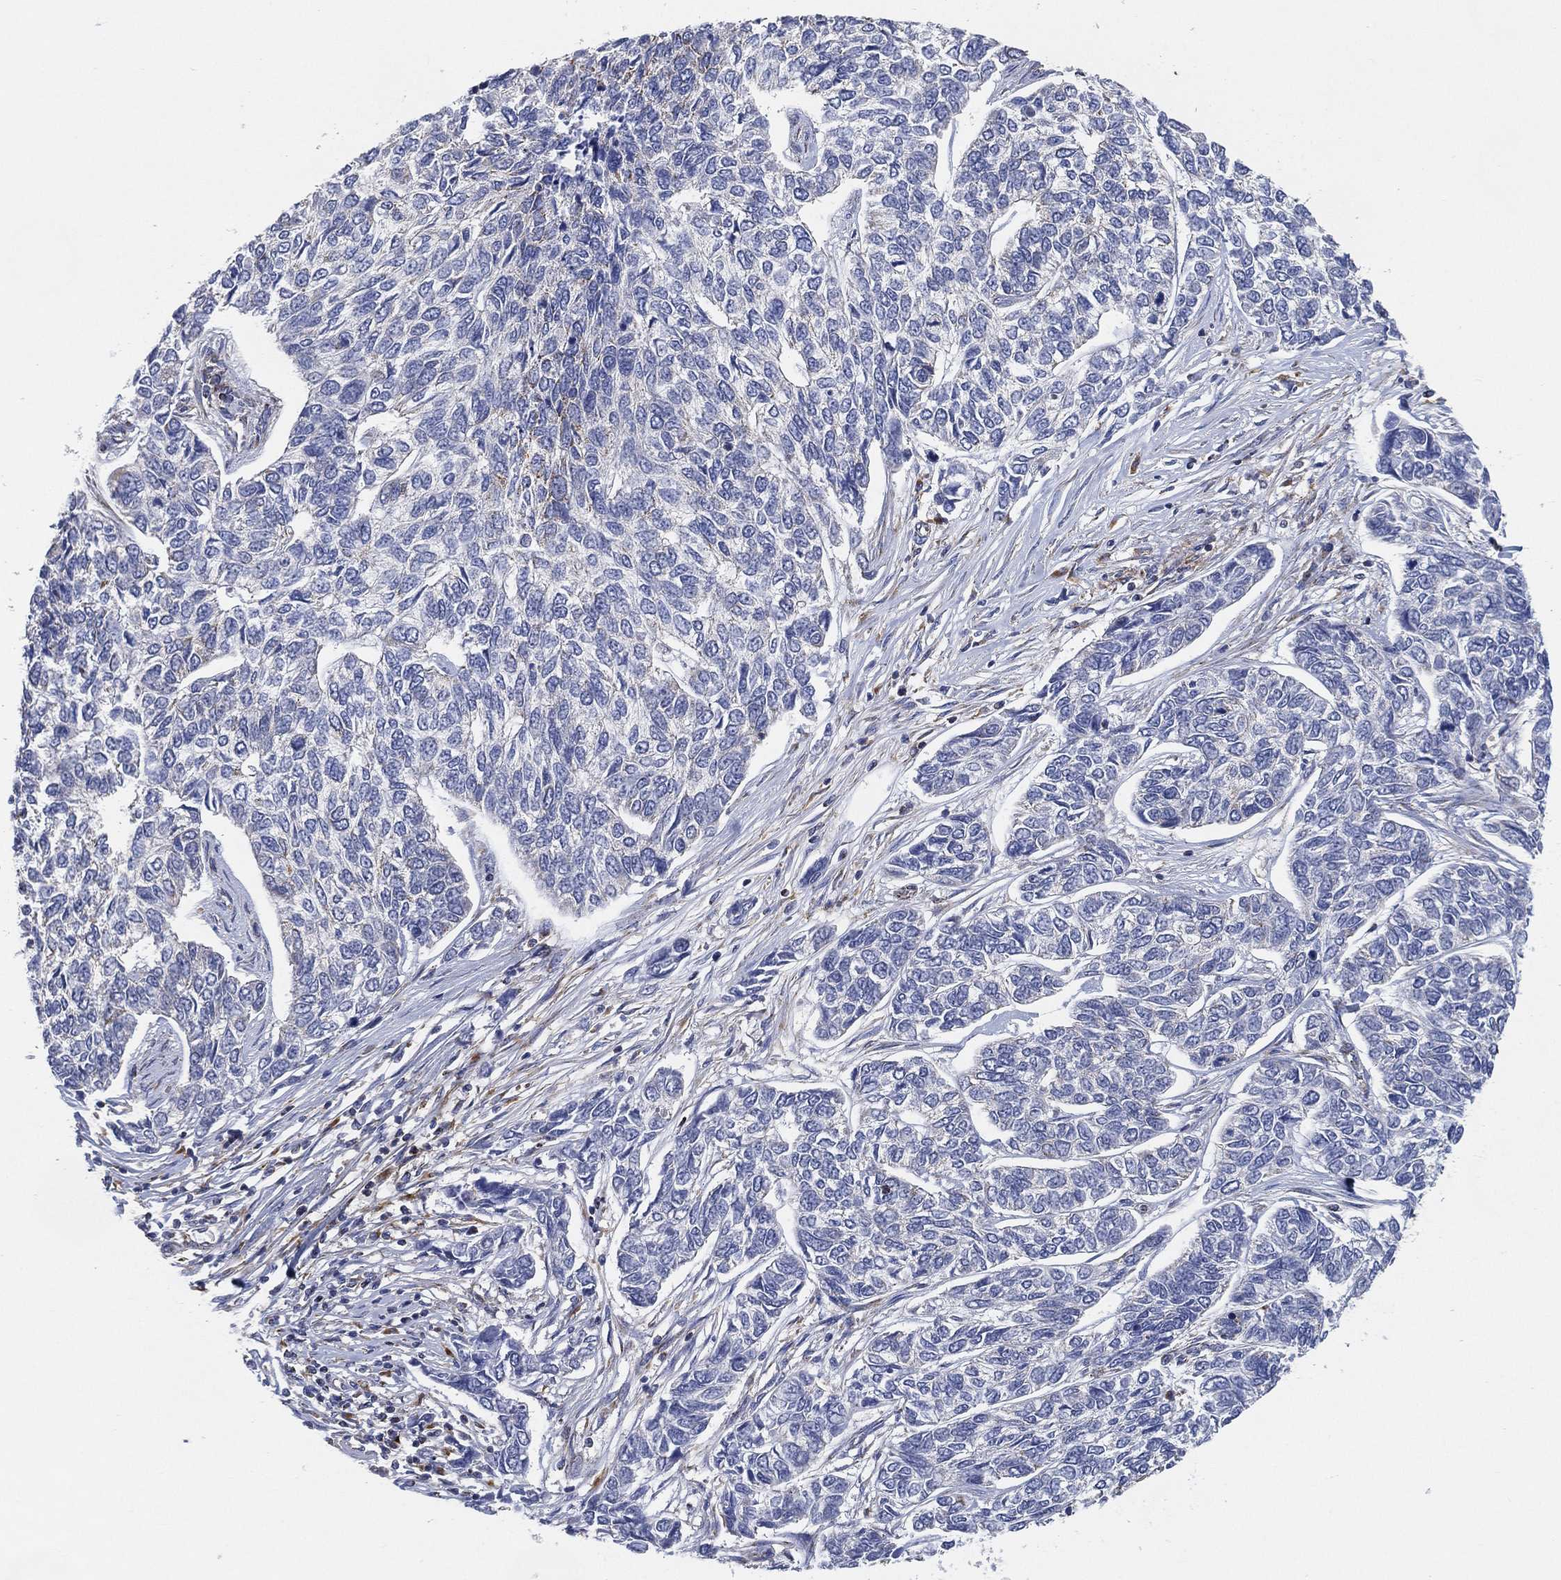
{"staining": {"intensity": "negative", "quantity": "none", "location": "none"}, "tissue": "skin cancer", "cell_type": "Tumor cells", "image_type": "cancer", "snomed": [{"axis": "morphology", "description": "Basal cell carcinoma"}, {"axis": "topography", "description": "Skin"}], "caption": "Immunohistochemistry image of skin cancer (basal cell carcinoma) stained for a protein (brown), which reveals no staining in tumor cells. The staining is performed using DAB brown chromogen with nuclei counter-stained in using hematoxylin.", "gene": "GCAT", "patient": {"sex": "female", "age": 65}}